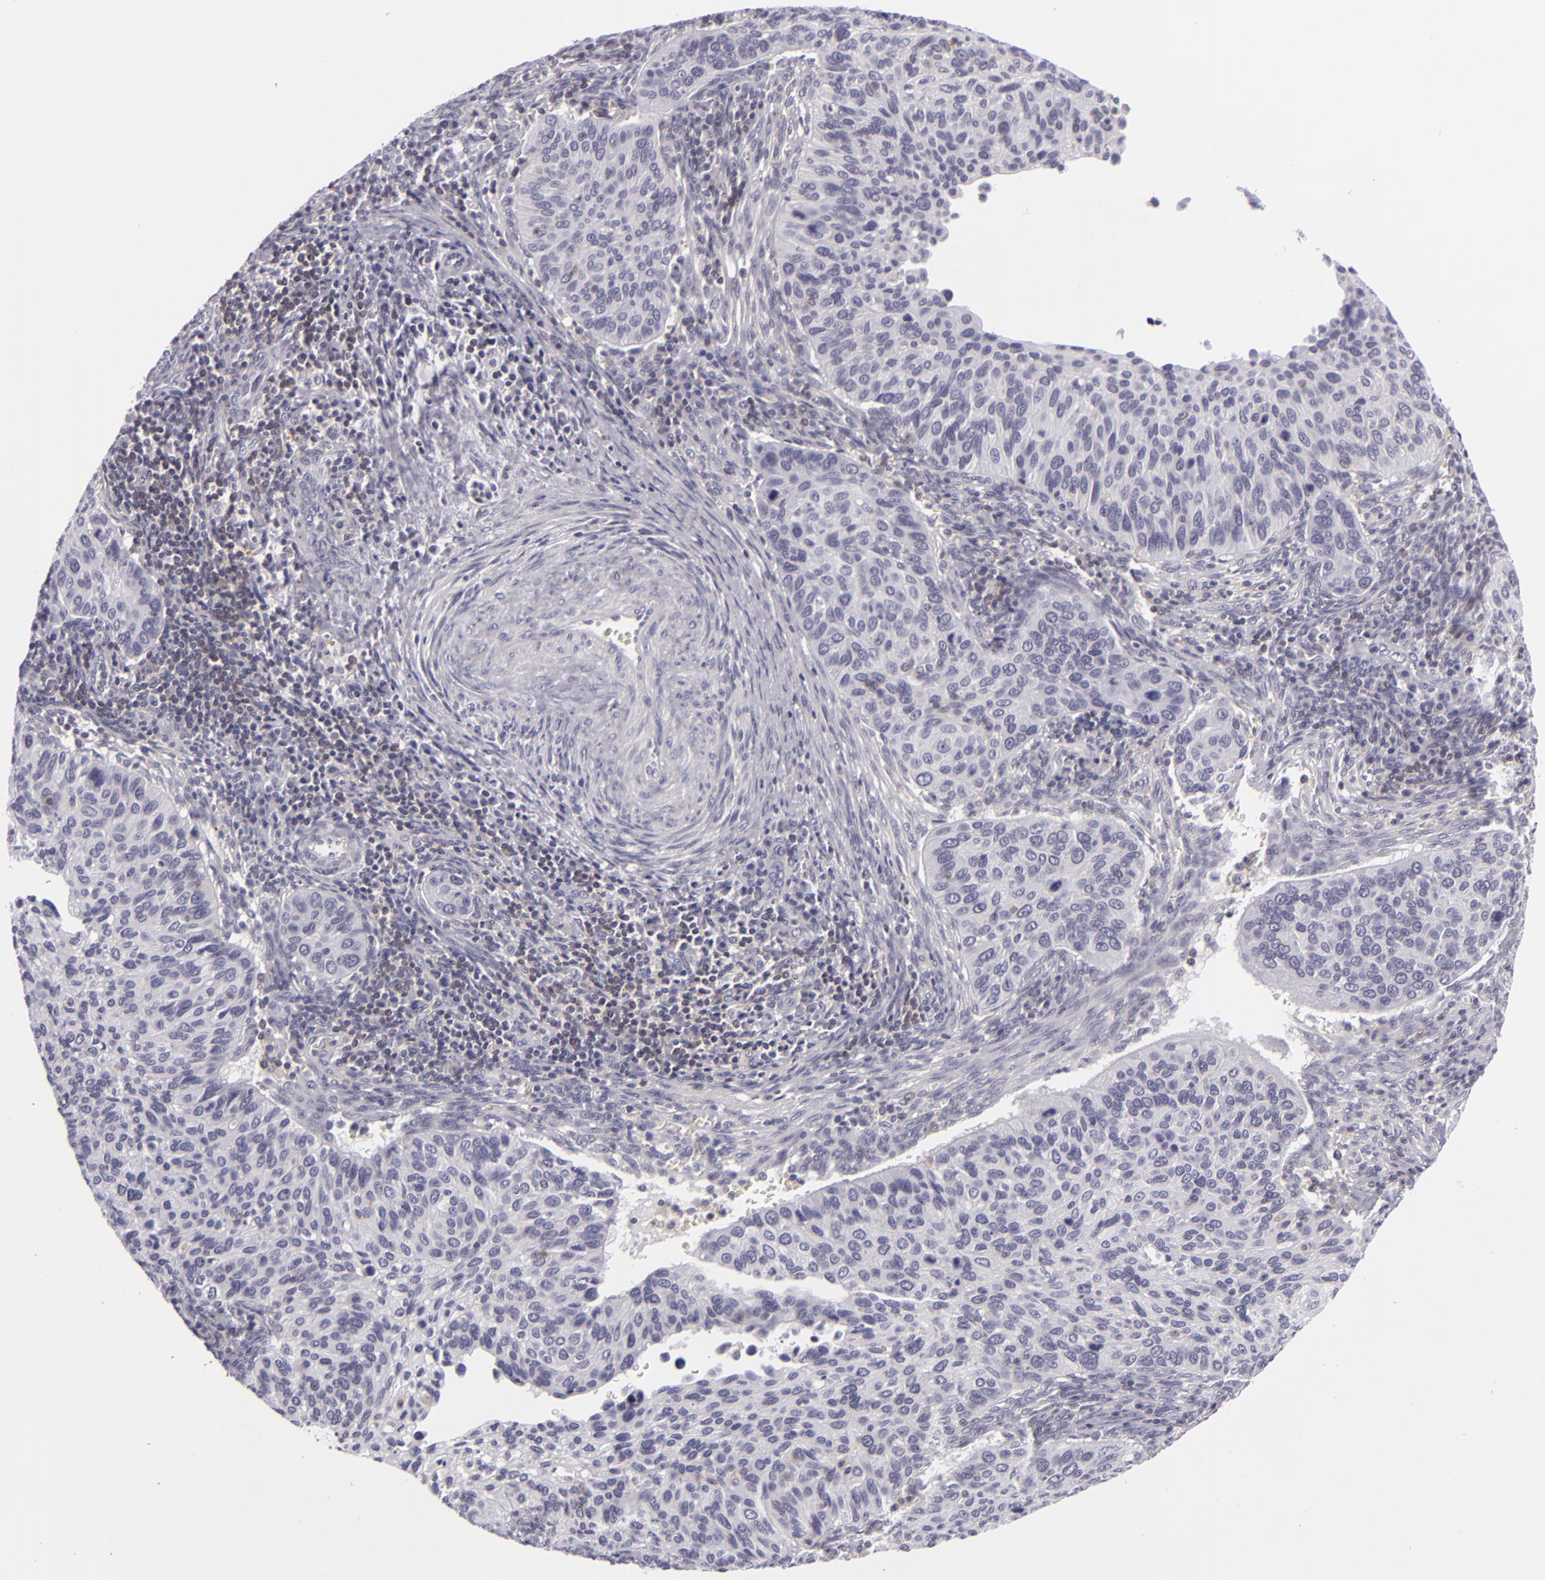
{"staining": {"intensity": "negative", "quantity": "none", "location": "none"}, "tissue": "cervical cancer", "cell_type": "Tumor cells", "image_type": "cancer", "snomed": [{"axis": "morphology", "description": "Adenocarcinoma, NOS"}, {"axis": "topography", "description": "Cervix"}], "caption": "A high-resolution photomicrograph shows immunohistochemistry staining of cervical cancer, which exhibits no significant expression in tumor cells.", "gene": "KCNAB2", "patient": {"sex": "female", "age": 29}}